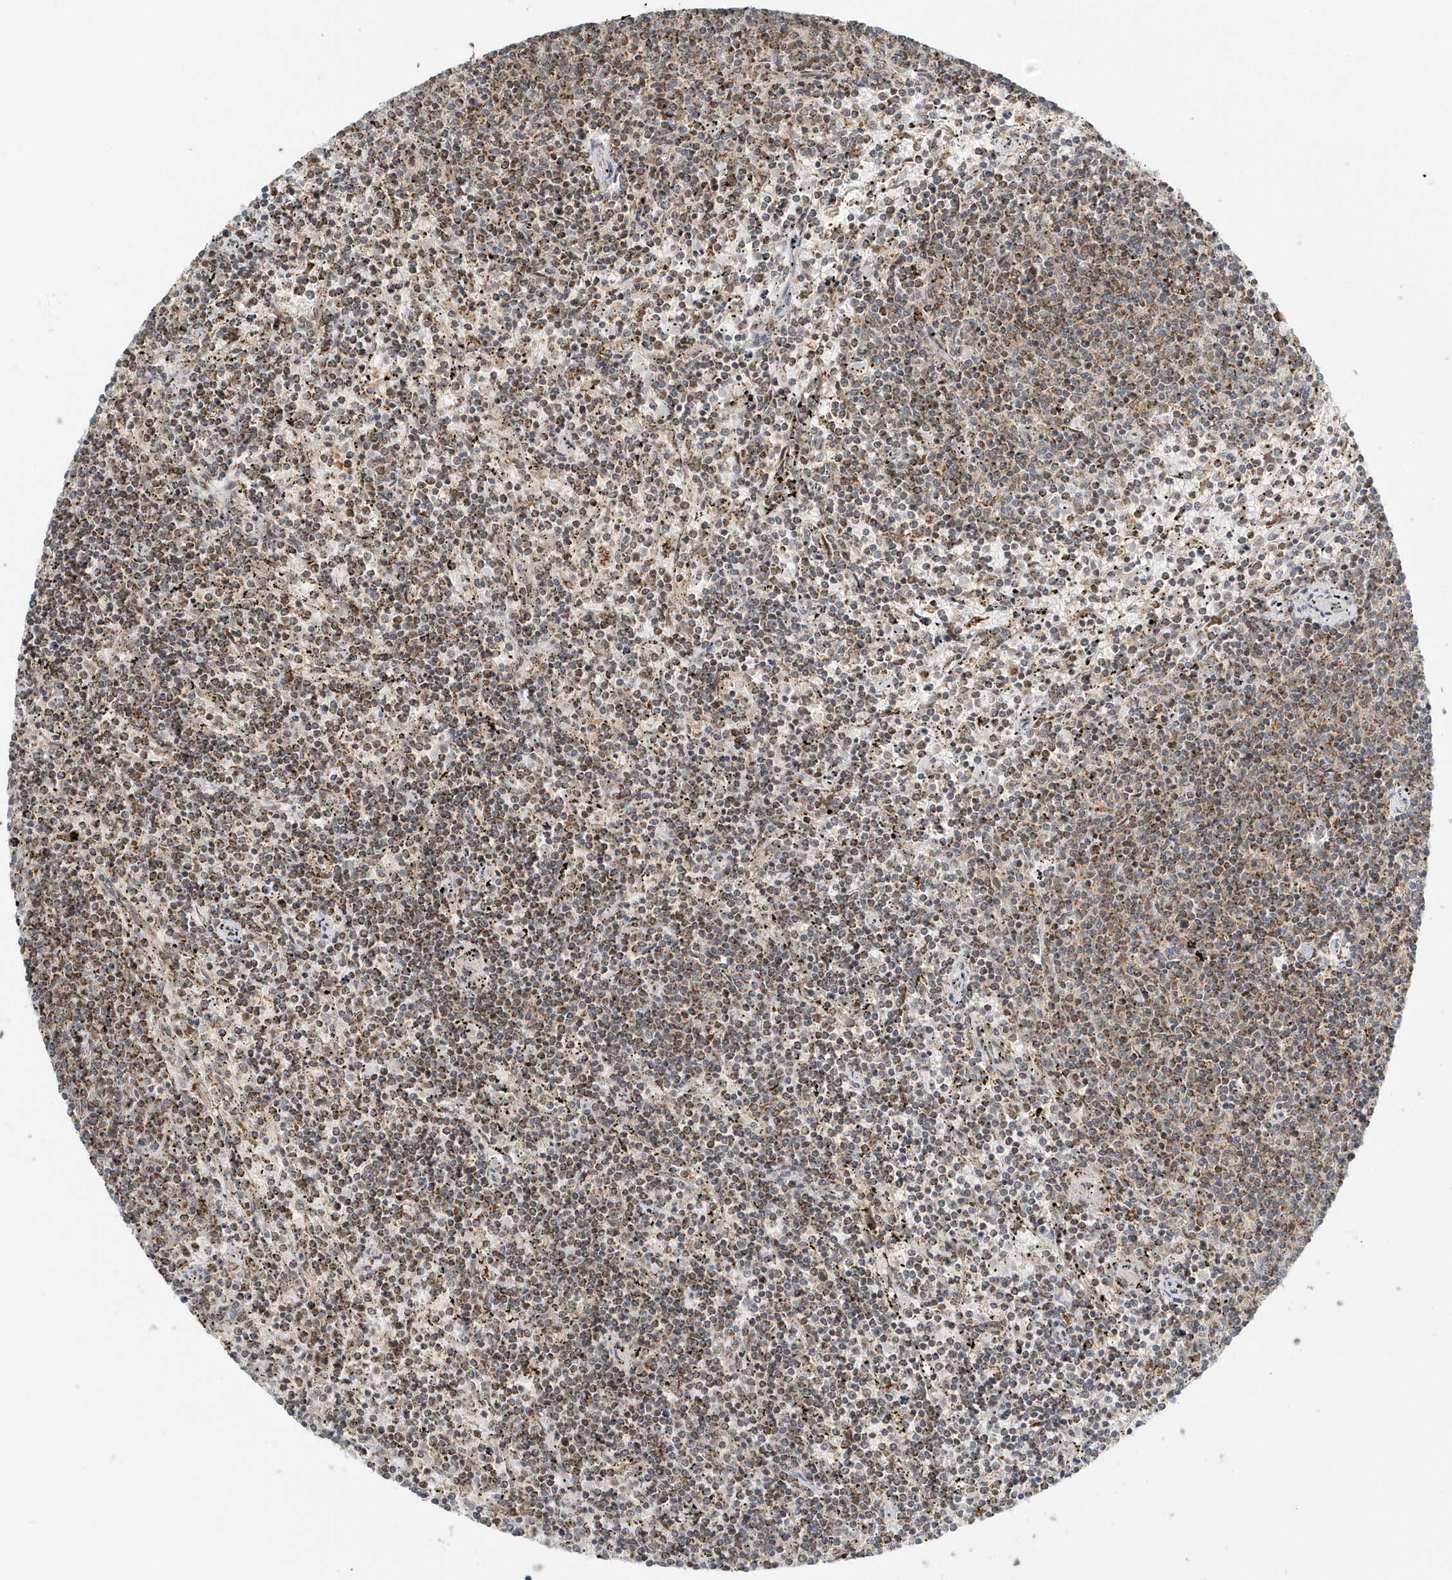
{"staining": {"intensity": "weak", "quantity": "25%-75%", "location": "cytoplasmic/membranous"}, "tissue": "lymphoma", "cell_type": "Tumor cells", "image_type": "cancer", "snomed": [{"axis": "morphology", "description": "Malignant lymphoma, non-Hodgkin's type, Low grade"}, {"axis": "topography", "description": "Spleen"}], "caption": "Immunohistochemistry image of lymphoma stained for a protein (brown), which shows low levels of weak cytoplasmic/membranous positivity in approximately 25%-75% of tumor cells.", "gene": "PSMD6", "patient": {"sex": "female", "age": 50}}